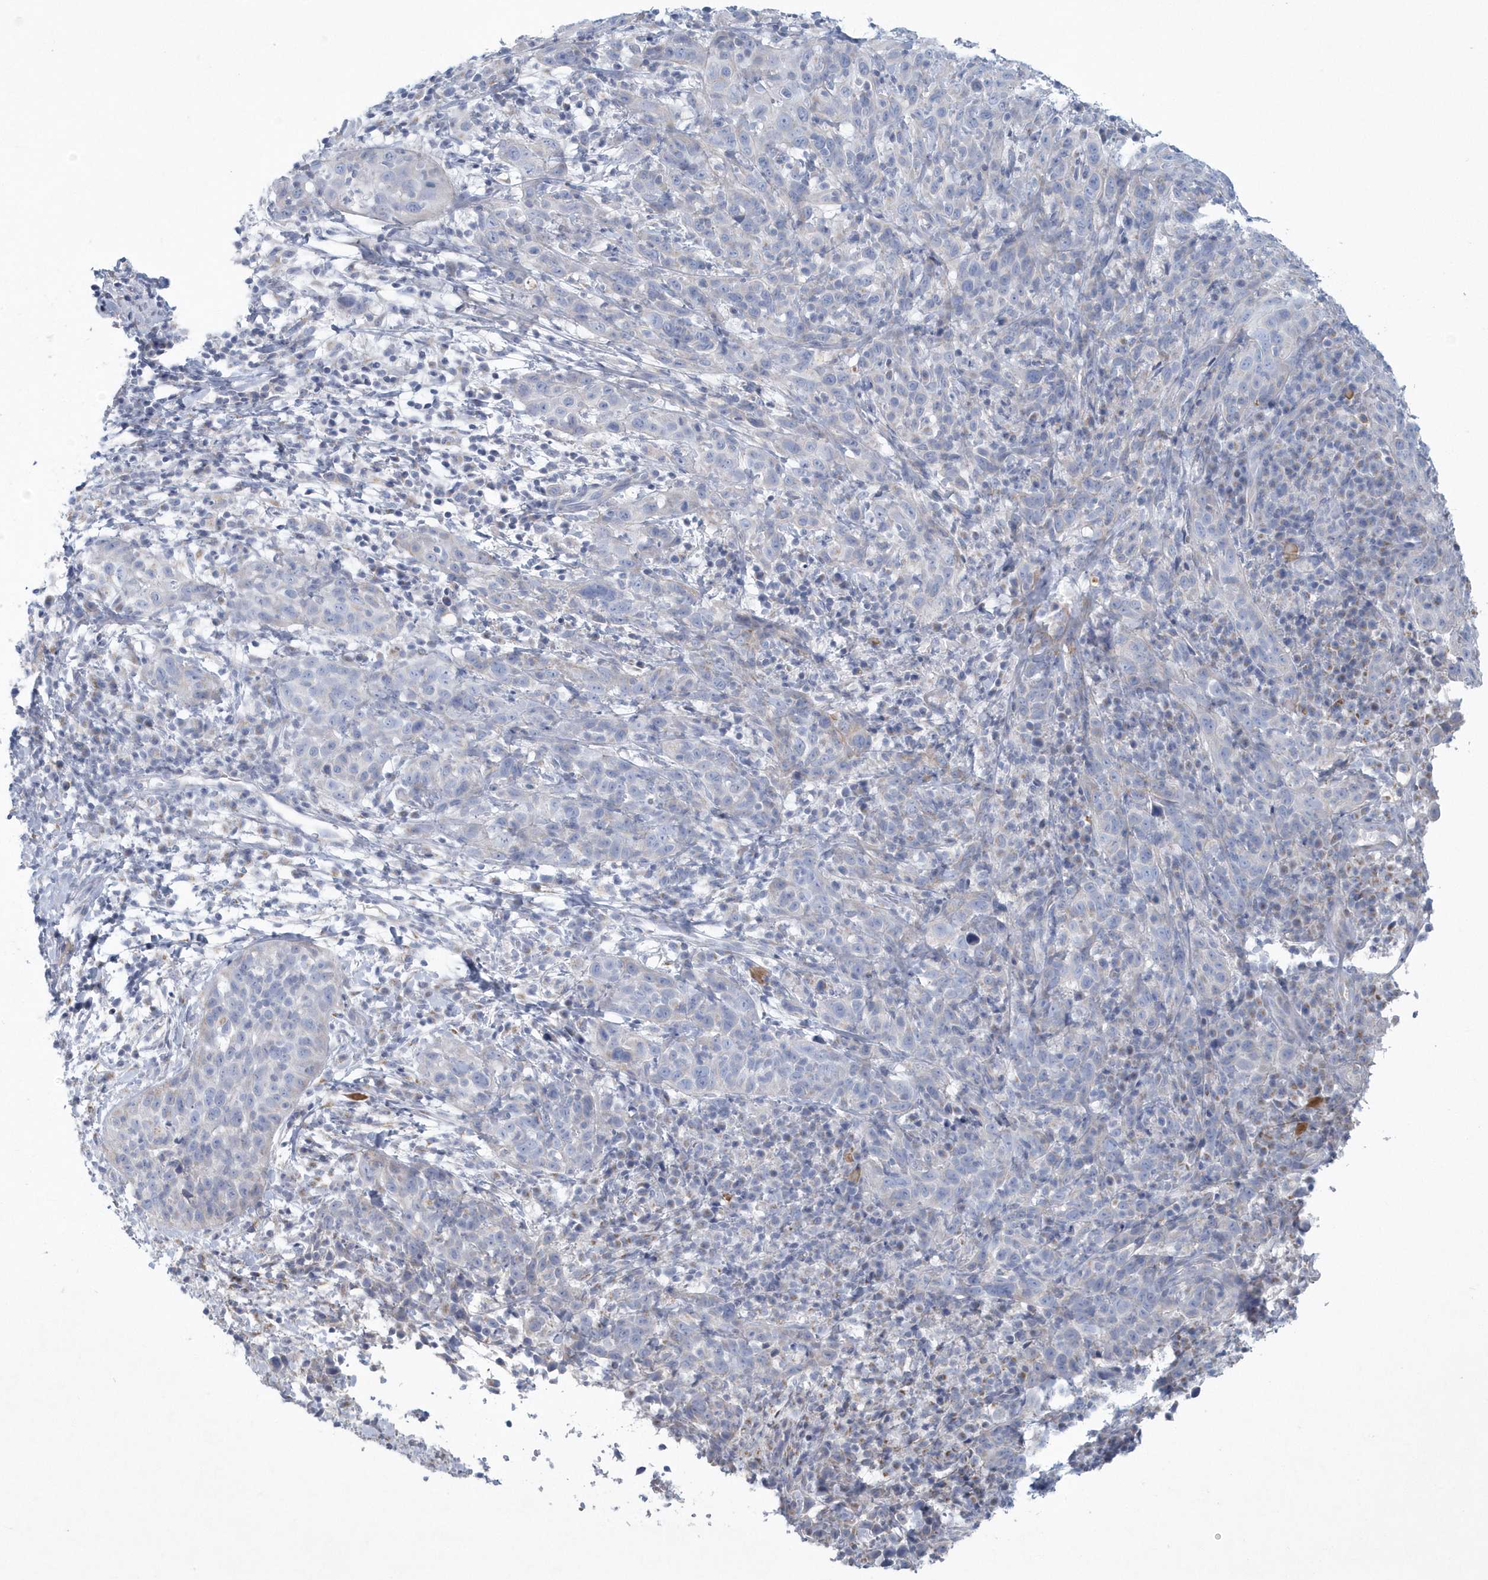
{"staining": {"intensity": "negative", "quantity": "none", "location": "none"}, "tissue": "cervical cancer", "cell_type": "Tumor cells", "image_type": "cancer", "snomed": [{"axis": "morphology", "description": "Squamous cell carcinoma, NOS"}, {"axis": "topography", "description": "Cervix"}], "caption": "Photomicrograph shows no significant protein positivity in tumor cells of cervical cancer.", "gene": "SPATA18", "patient": {"sex": "female", "age": 46}}